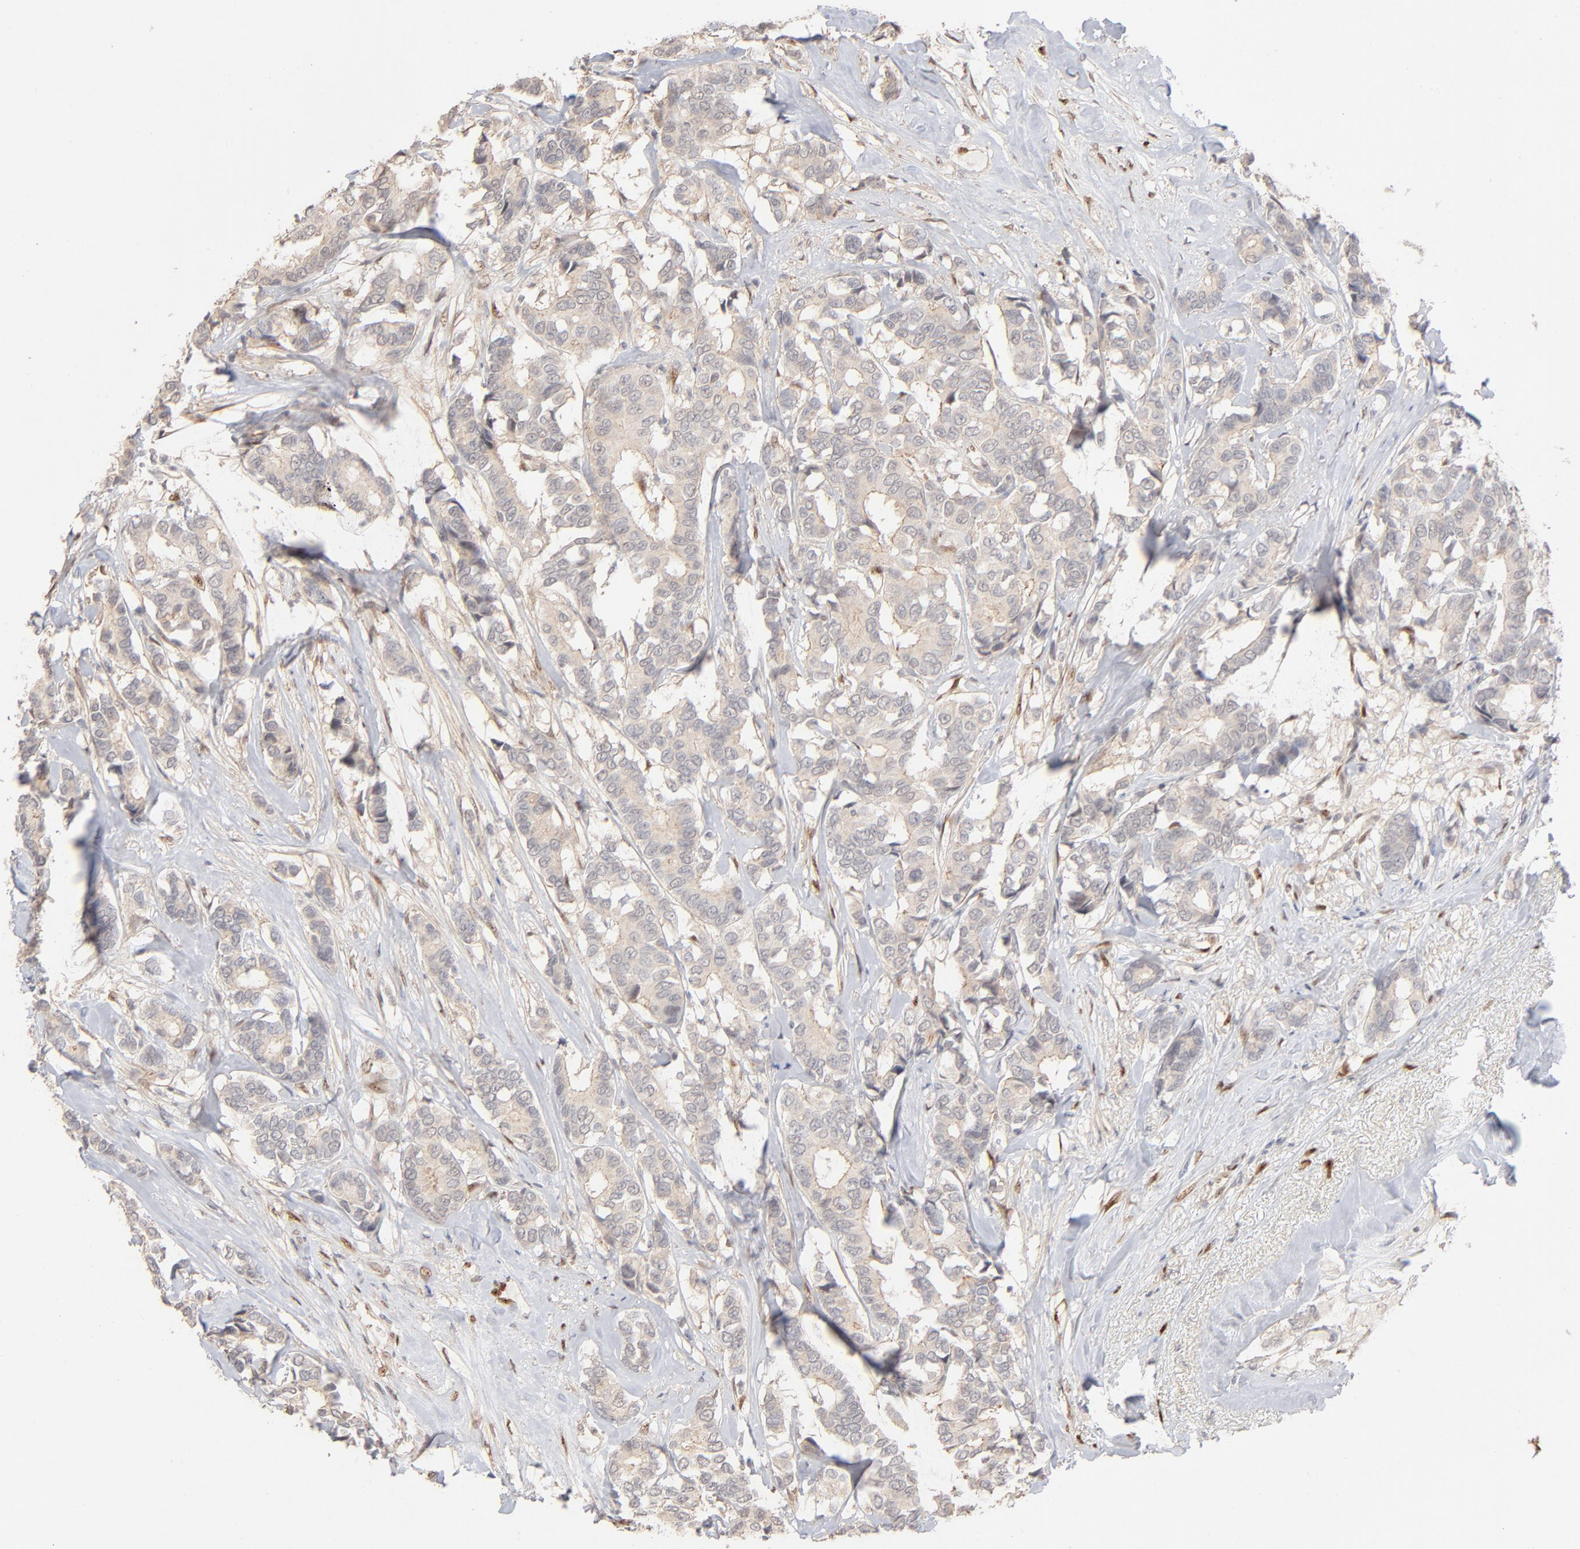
{"staining": {"intensity": "weak", "quantity": ">75%", "location": "cytoplasmic/membranous"}, "tissue": "breast cancer", "cell_type": "Tumor cells", "image_type": "cancer", "snomed": [{"axis": "morphology", "description": "Duct carcinoma"}, {"axis": "topography", "description": "Breast"}], "caption": "Human breast cancer (infiltrating ductal carcinoma) stained for a protein (brown) displays weak cytoplasmic/membranous positive positivity in approximately >75% of tumor cells.", "gene": "NFIB", "patient": {"sex": "female", "age": 87}}